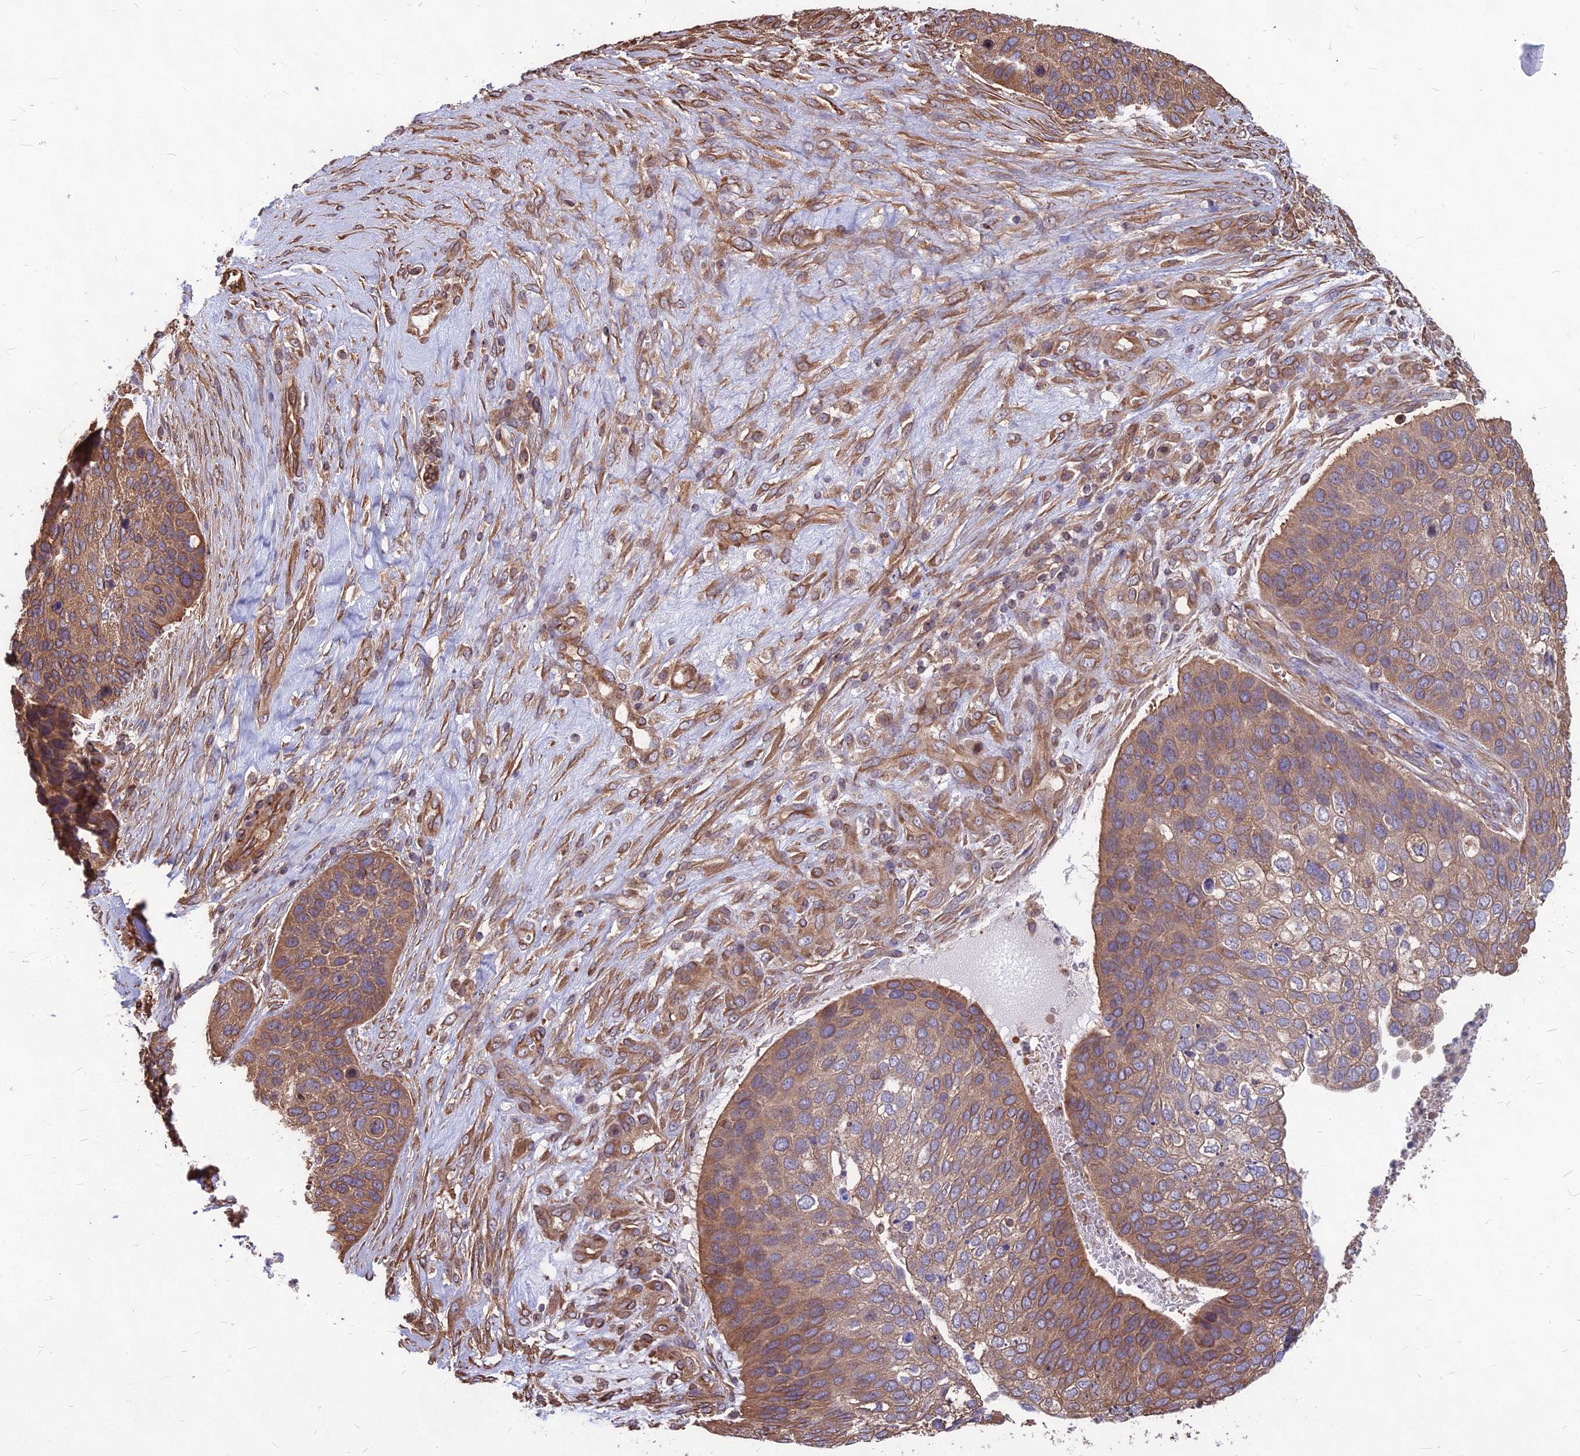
{"staining": {"intensity": "moderate", "quantity": ">75%", "location": "cytoplasmic/membranous"}, "tissue": "skin cancer", "cell_type": "Tumor cells", "image_type": "cancer", "snomed": [{"axis": "morphology", "description": "Basal cell carcinoma"}, {"axis": "topography", "description": "Skin"}], "caption": "Immunohistochemical staining of human skin cancer demonstrates medium levels of moderate cytoplasmic/membranous protein staining in approximately >75% of tumor cells.", "gene": "LSM6", "patient": {"sex": "female", "age": 74}}